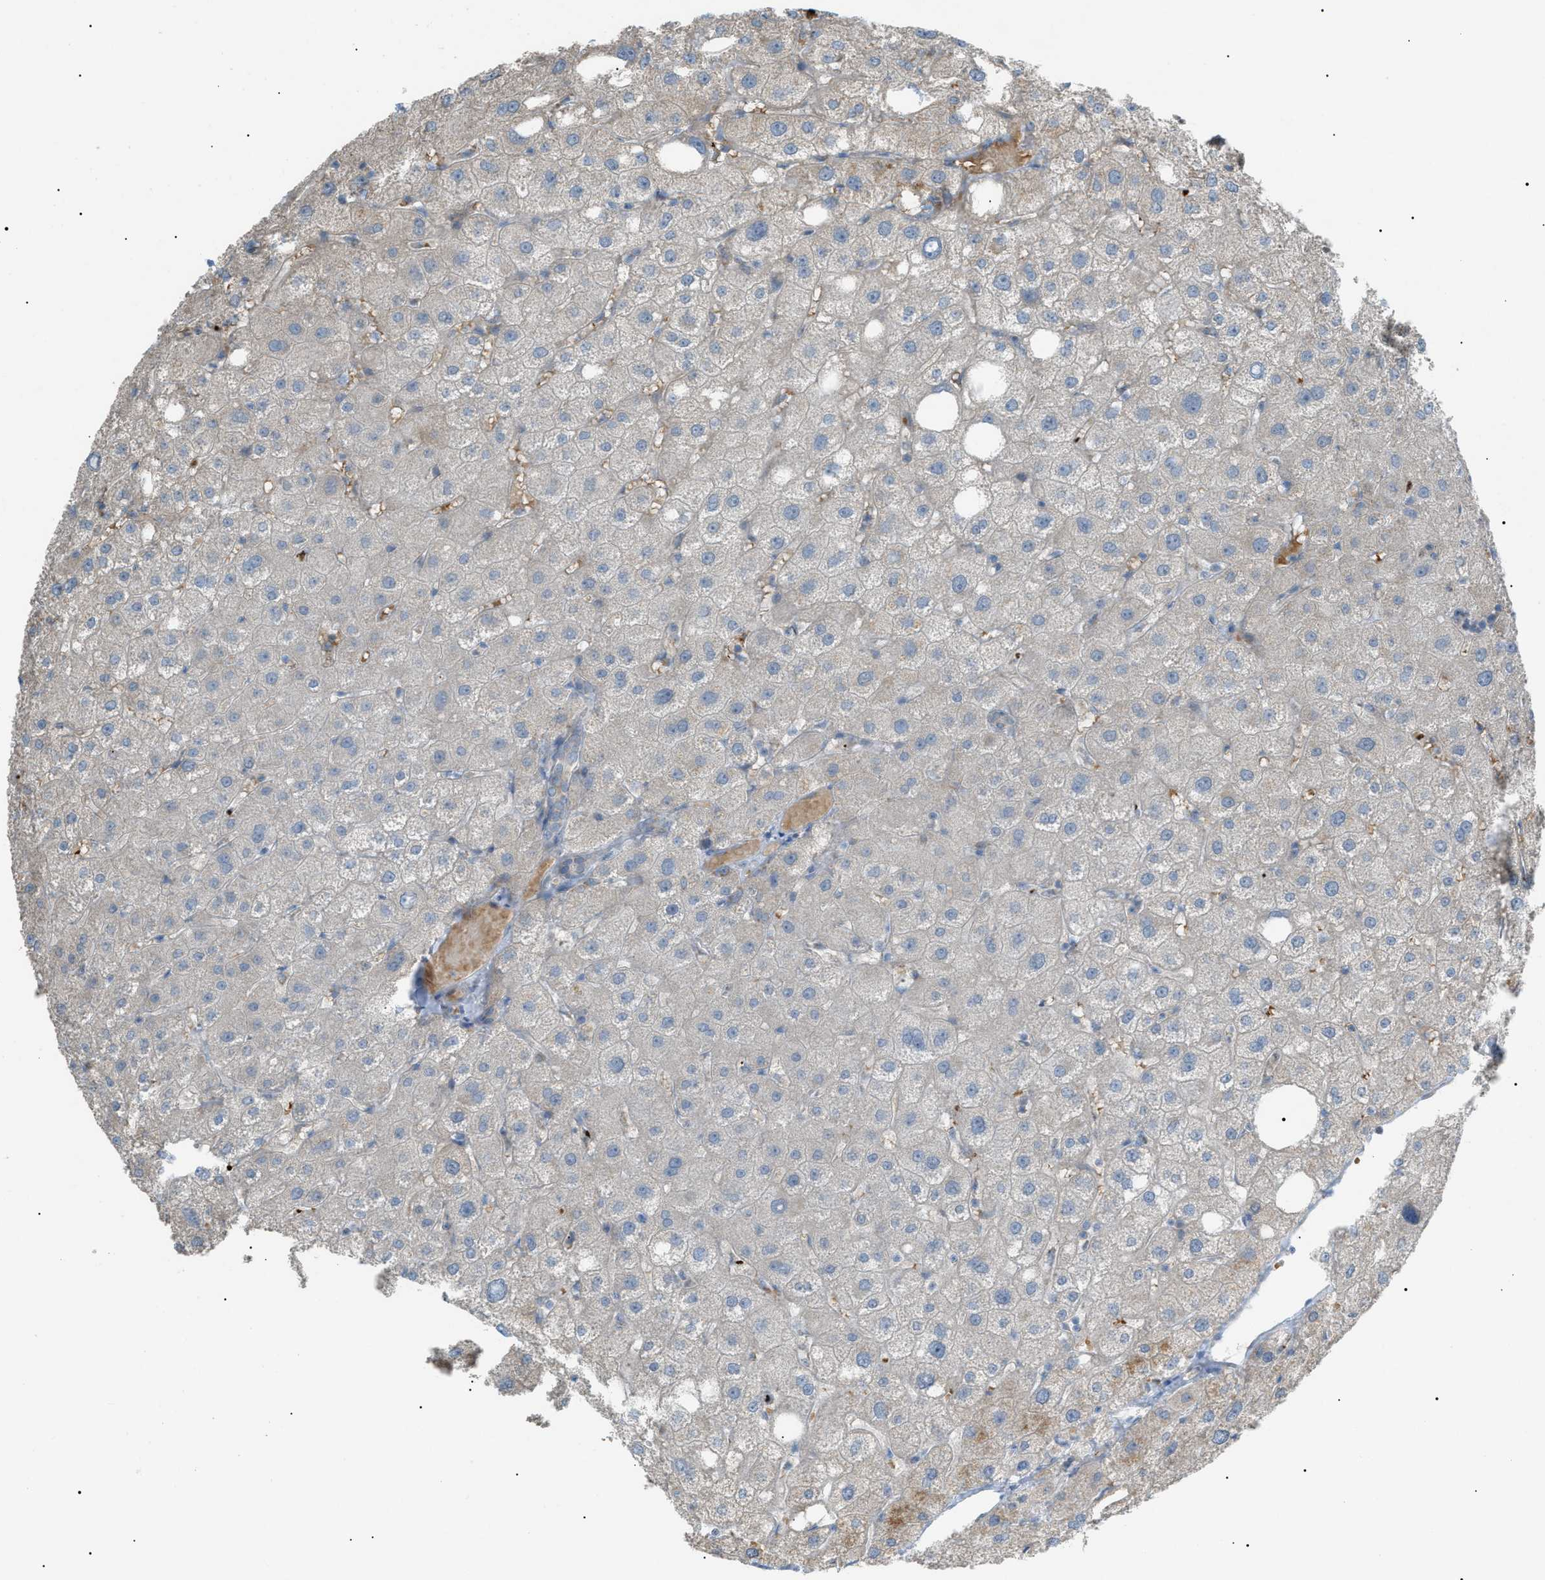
{"staining": {"intensity": "weak", "quantity": "25%-75%", "location": "cytoplasmic/membranous"}, "tissue": "liver", "cell_type": "Cholangiocytes", "image_type": "normal", "snomed": [{"axis": "morphology", "description": "Normal tissue, NOS"}, {"axis": "topography", "description": "Liver"}], "caption": "This photomicrograph demonstrates IHC staining of benign liver, with low weak cytoplasmic/membranous positivity in about 25%-75% of cholangiocytes.", "gene": "ZNF516", "patient": {"sex": "male", "age": 73}}